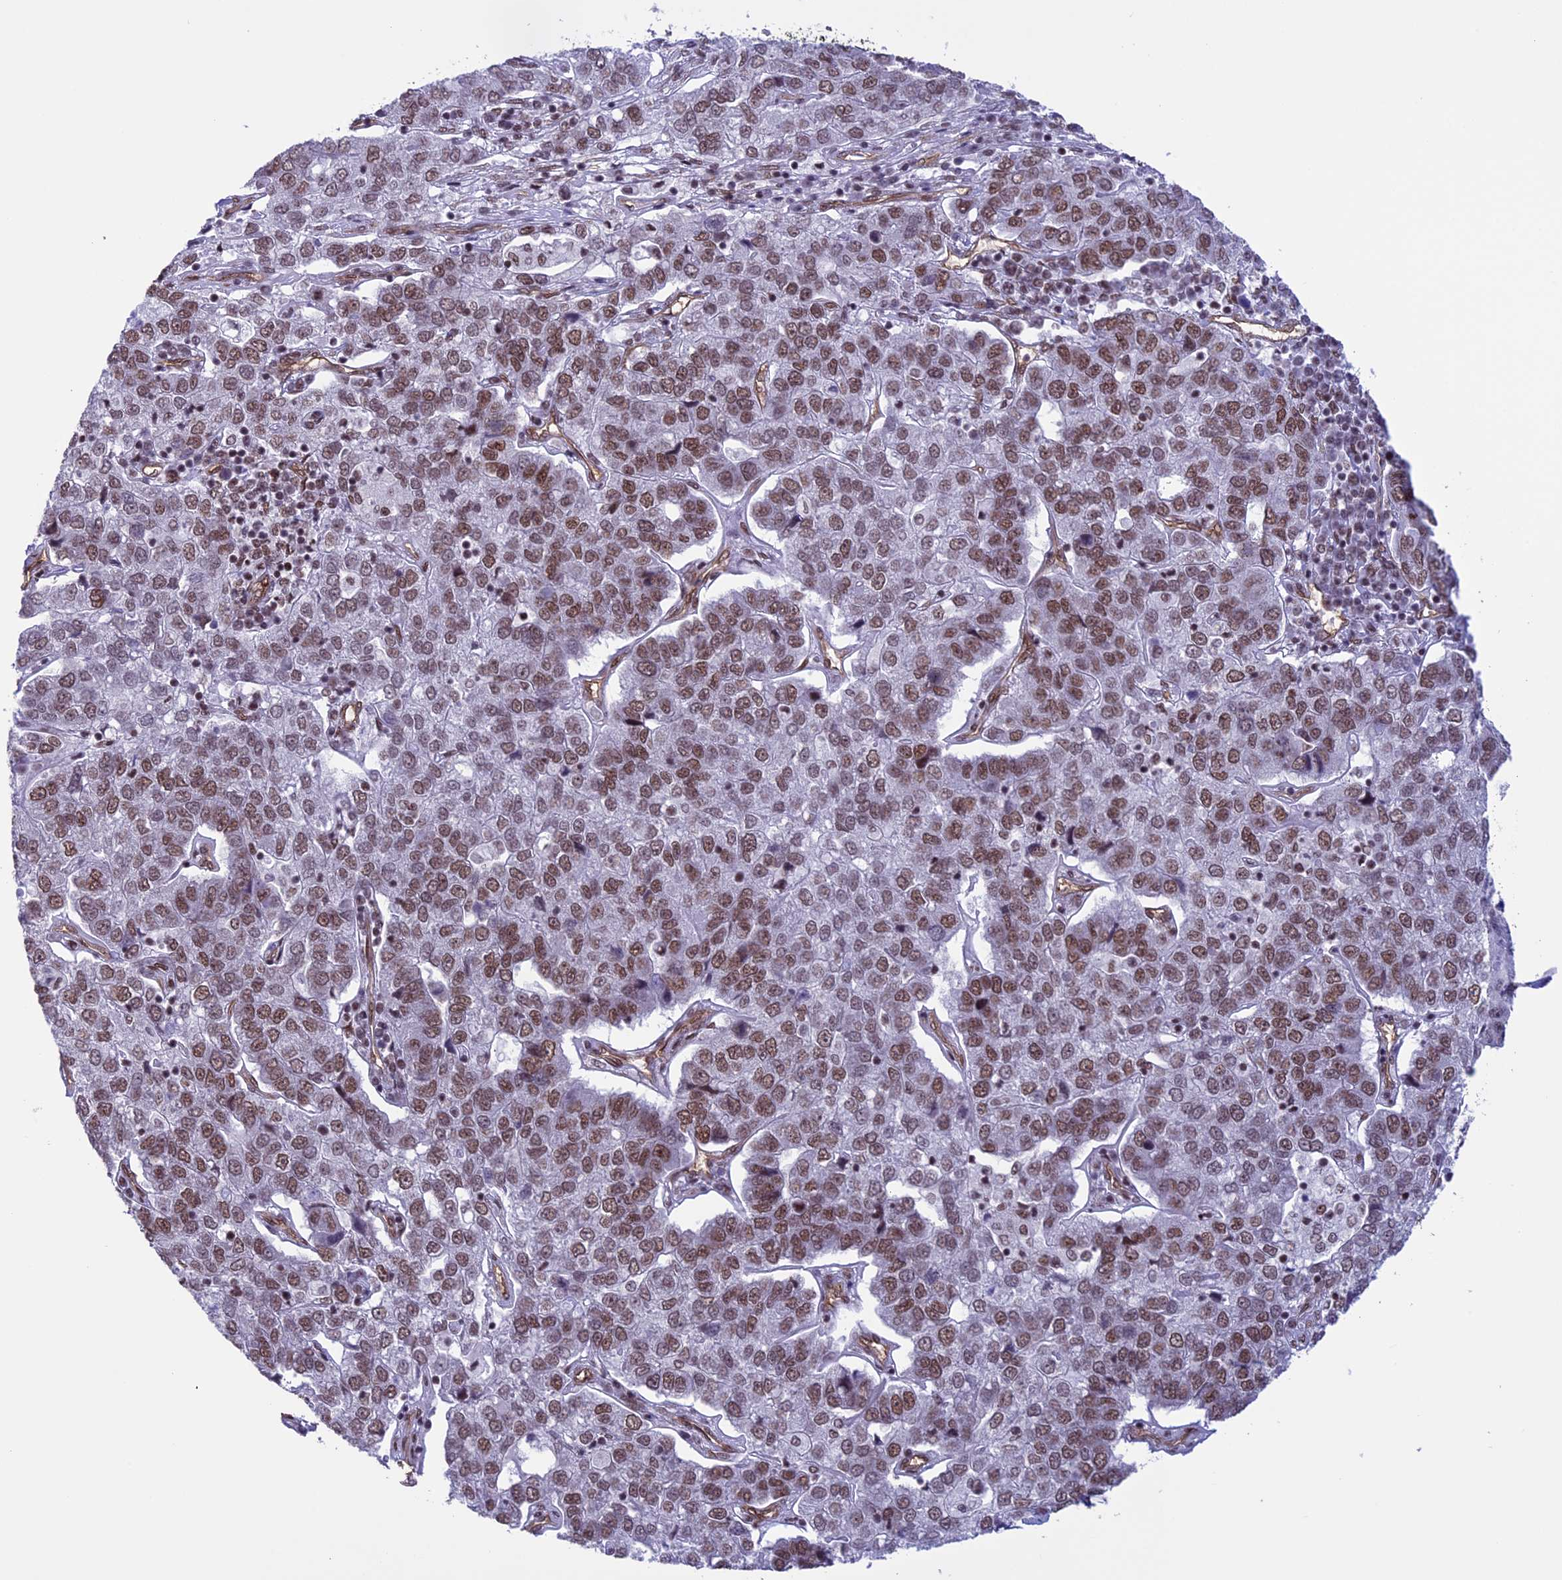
{"staining": {"intensity": "moderate", "quantity": ">75%", "location": "nuclear"}, "tissue": "pancreatic cancer", "cell_type": "Tumor cells", "image_type": "cancer", "snomed": [{"axis": "morphology", "description": "Adenocarcinoma, NOS"}, {"axis": "topography", "description": "Pancreas"}], "caption": "A medium amount of moderate nuclear staining is present in approximately >75% of tumor cells in adenocarcinoma (pancreatic) tissue.", "gene": "MPHOSPH8", "patient": {"sex": "female", "age": 61}}